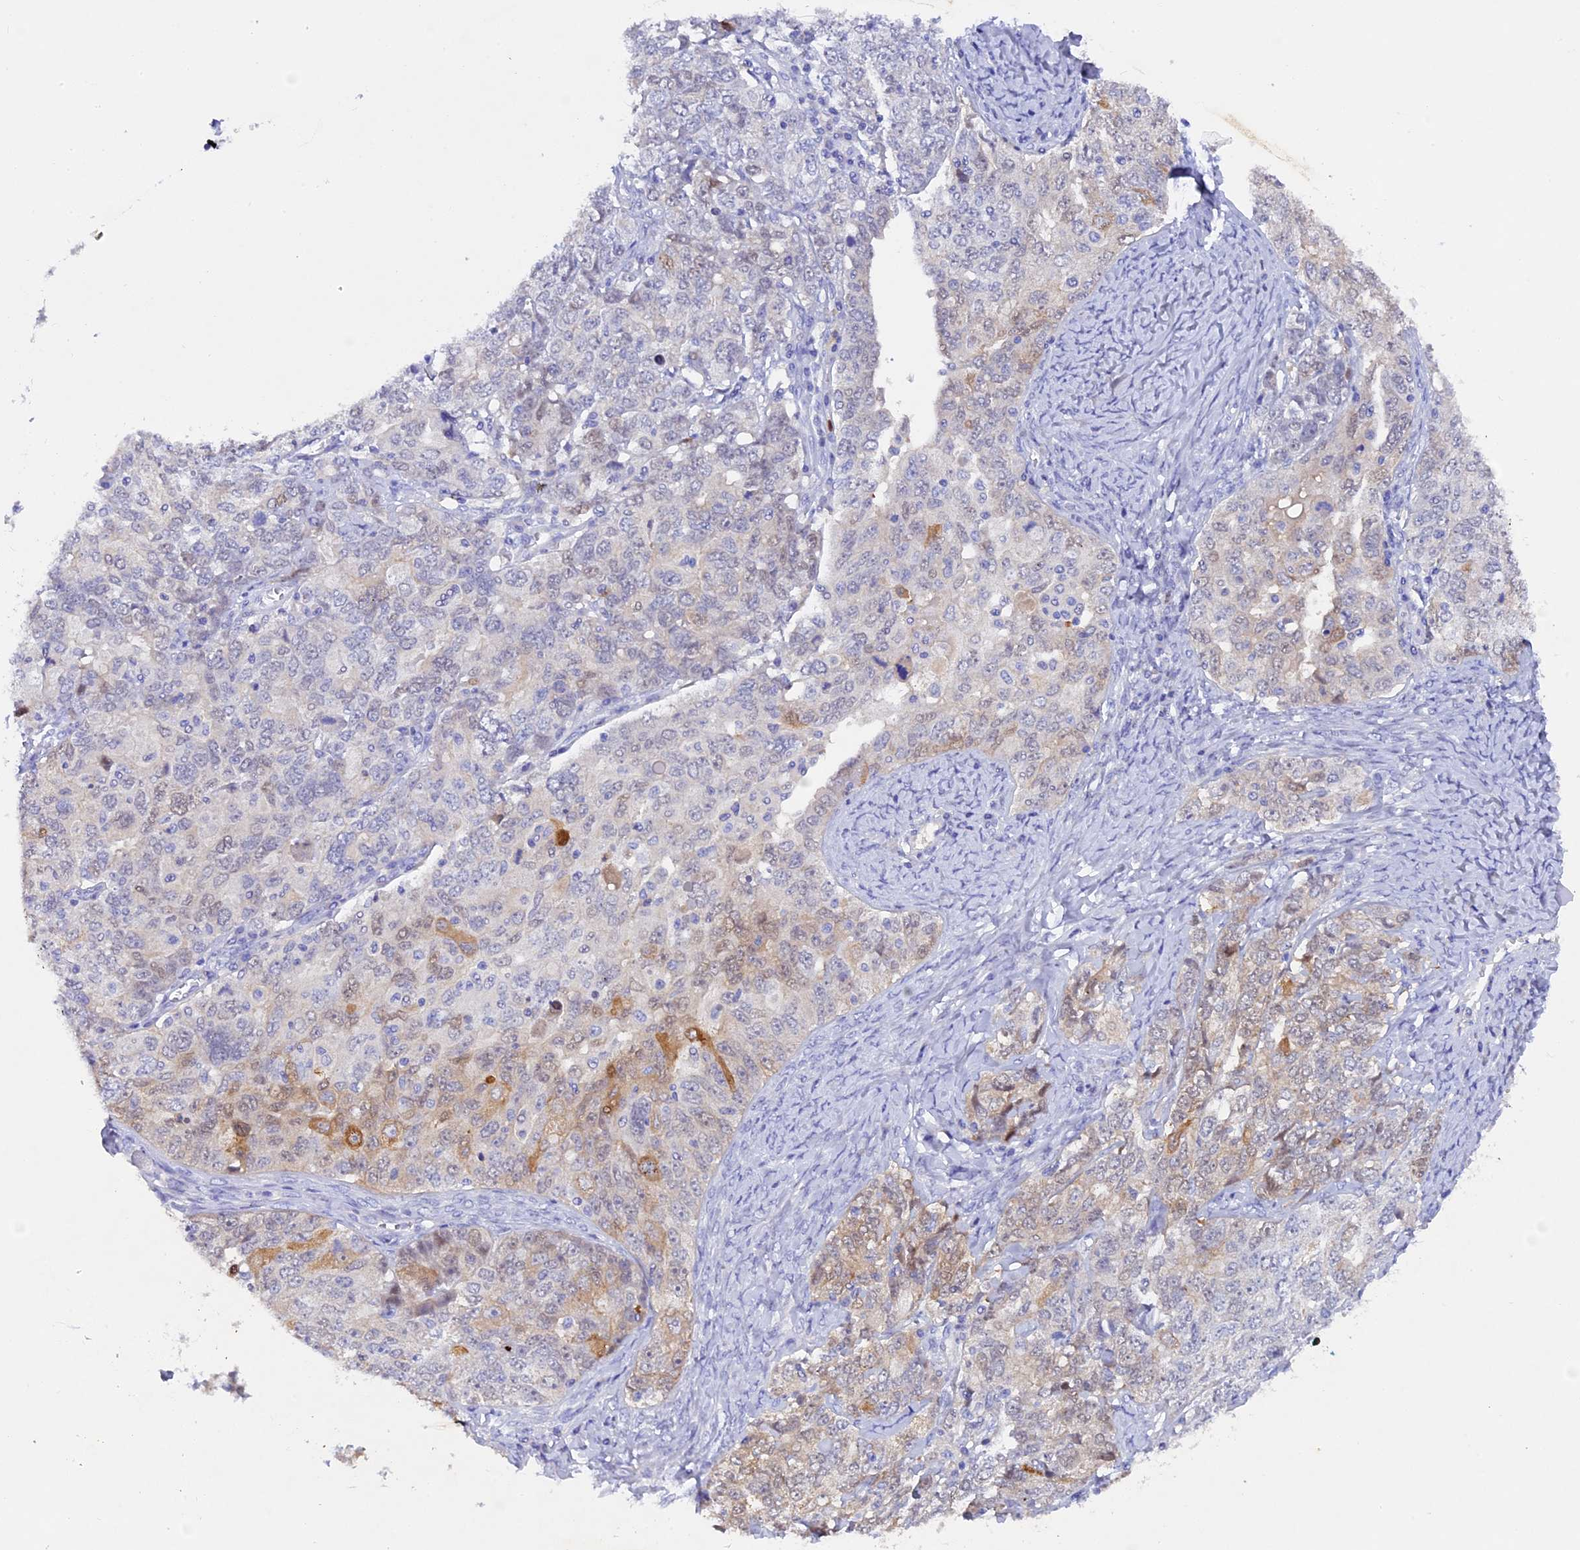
{"staining": {"intensity": "moderate", "quantity": "<25%", "location": "cytoplasmic/membranous,nuclear"}, "tissue": "ovarian cancer", "cell_type": "Tumor cells", "image_type": "cancer", "snomed": [{"axis": "morphology", "description": "Carcinoma, endometroid"}, {"axis": "topography", "description": "Ovary"}], "caption": "Endometroid carcinoma (ovarian) was stained to show a protein in brown. There is low levels of moderate cytoplasmic/membranous and nuclear staining in approximately <25% of tumor cells.", "gene": "TGDS", "patient": {"sex": "female", "age": 62}}